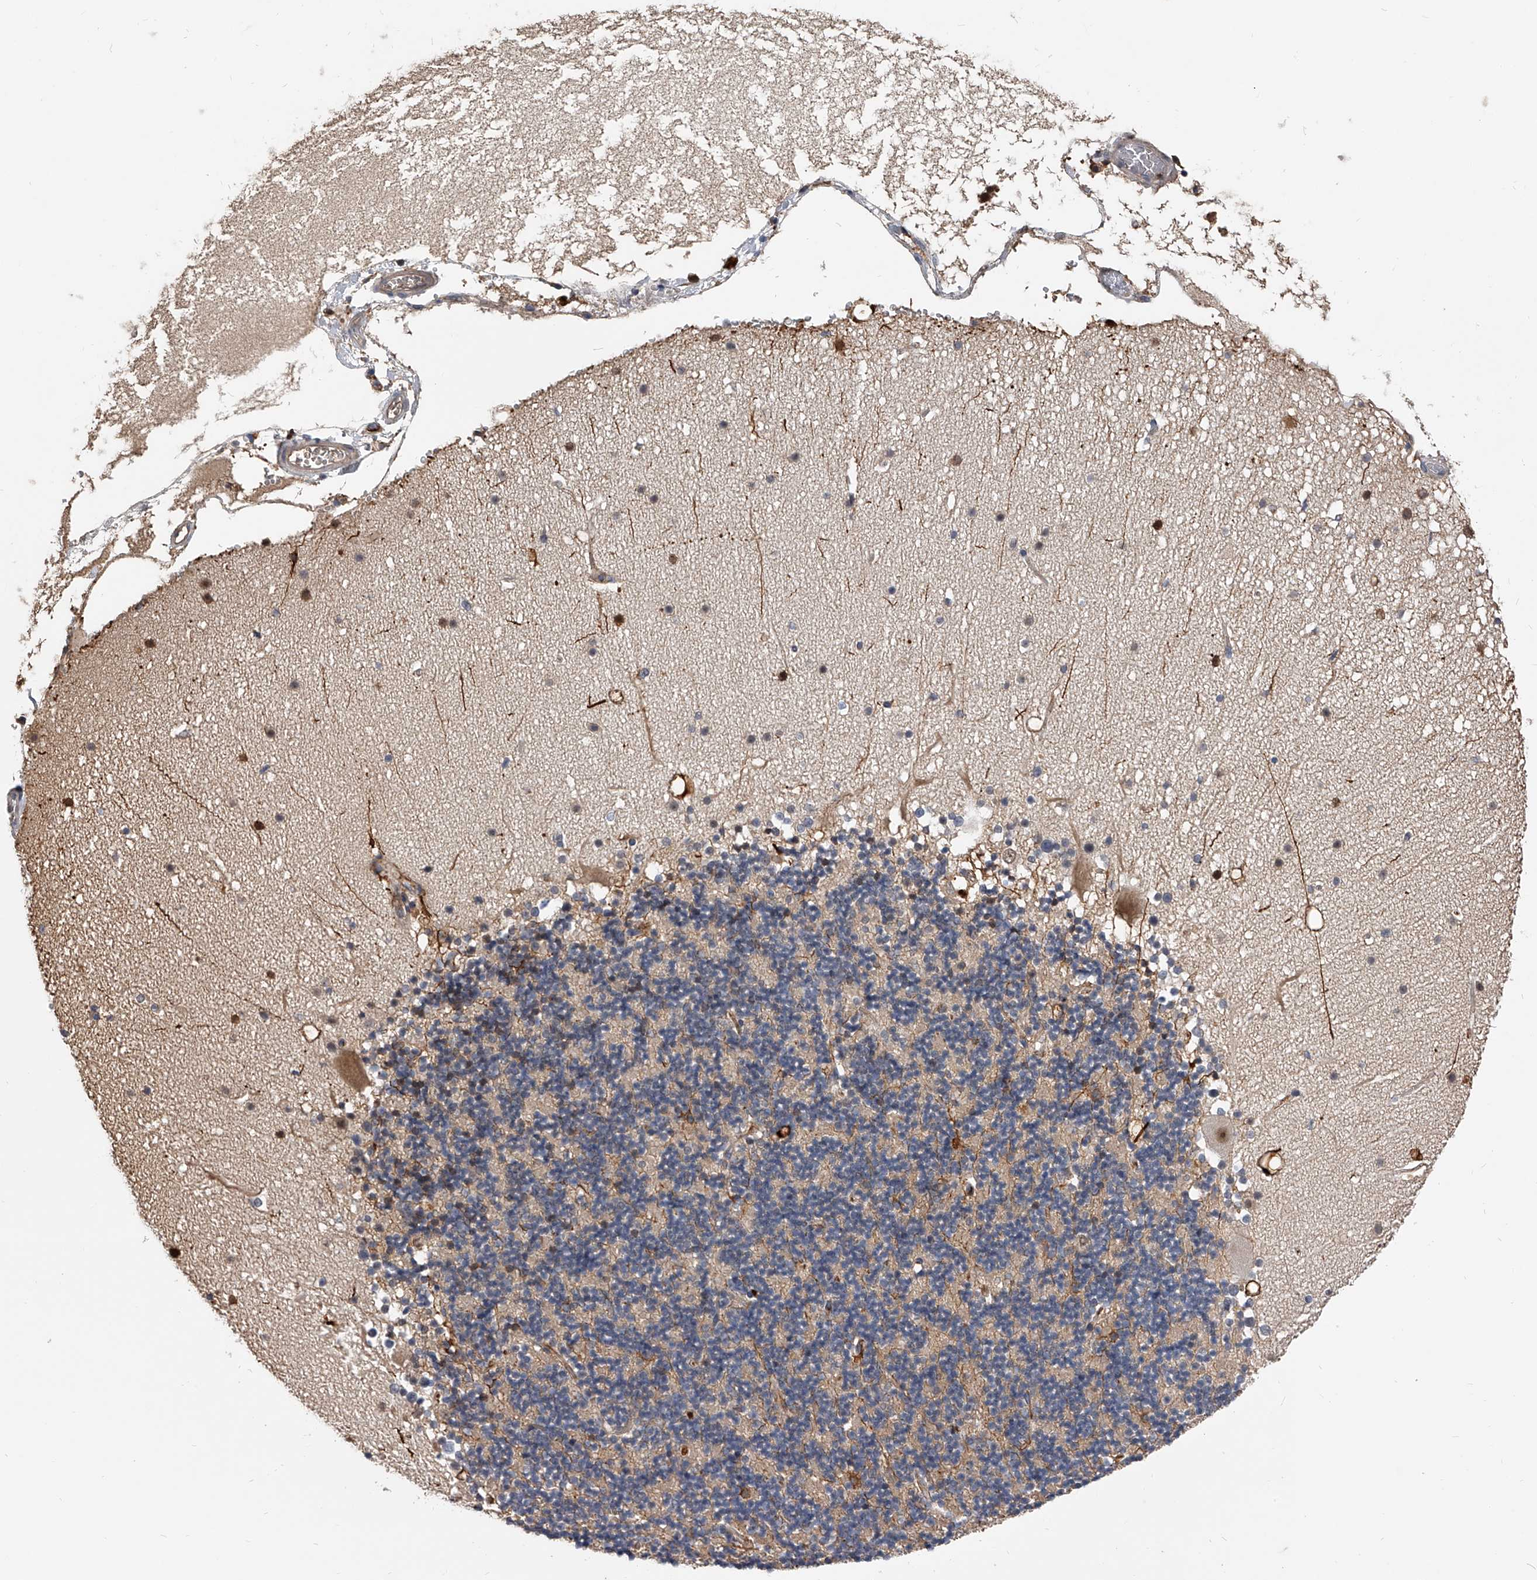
{"staining": {"intensity": "weak", "quantity": "25%-75%", "location": "cytoplasmic/membranous"}, "tissue": "cerebellum", "cell_type": "Cells in granular layer", "image_type": "normal", "snomed": [{"axis": "morphology", "description": "Normal tissue, NOS"}, {"axis": "topography", "description": "Cerebellum"}], "caption": "Normal cerebellum displays weak cytoplasmic/membranous positivity in about 25%-75% of cells in granular layer, visualized by immunohistochemistry. (DAB (3,3'-diaminobenzidine) IHC, brown staining for protein, blue staining for nuclei).", "gene": "ZNF25", "patient": {"sex": "male", "age": 57}}